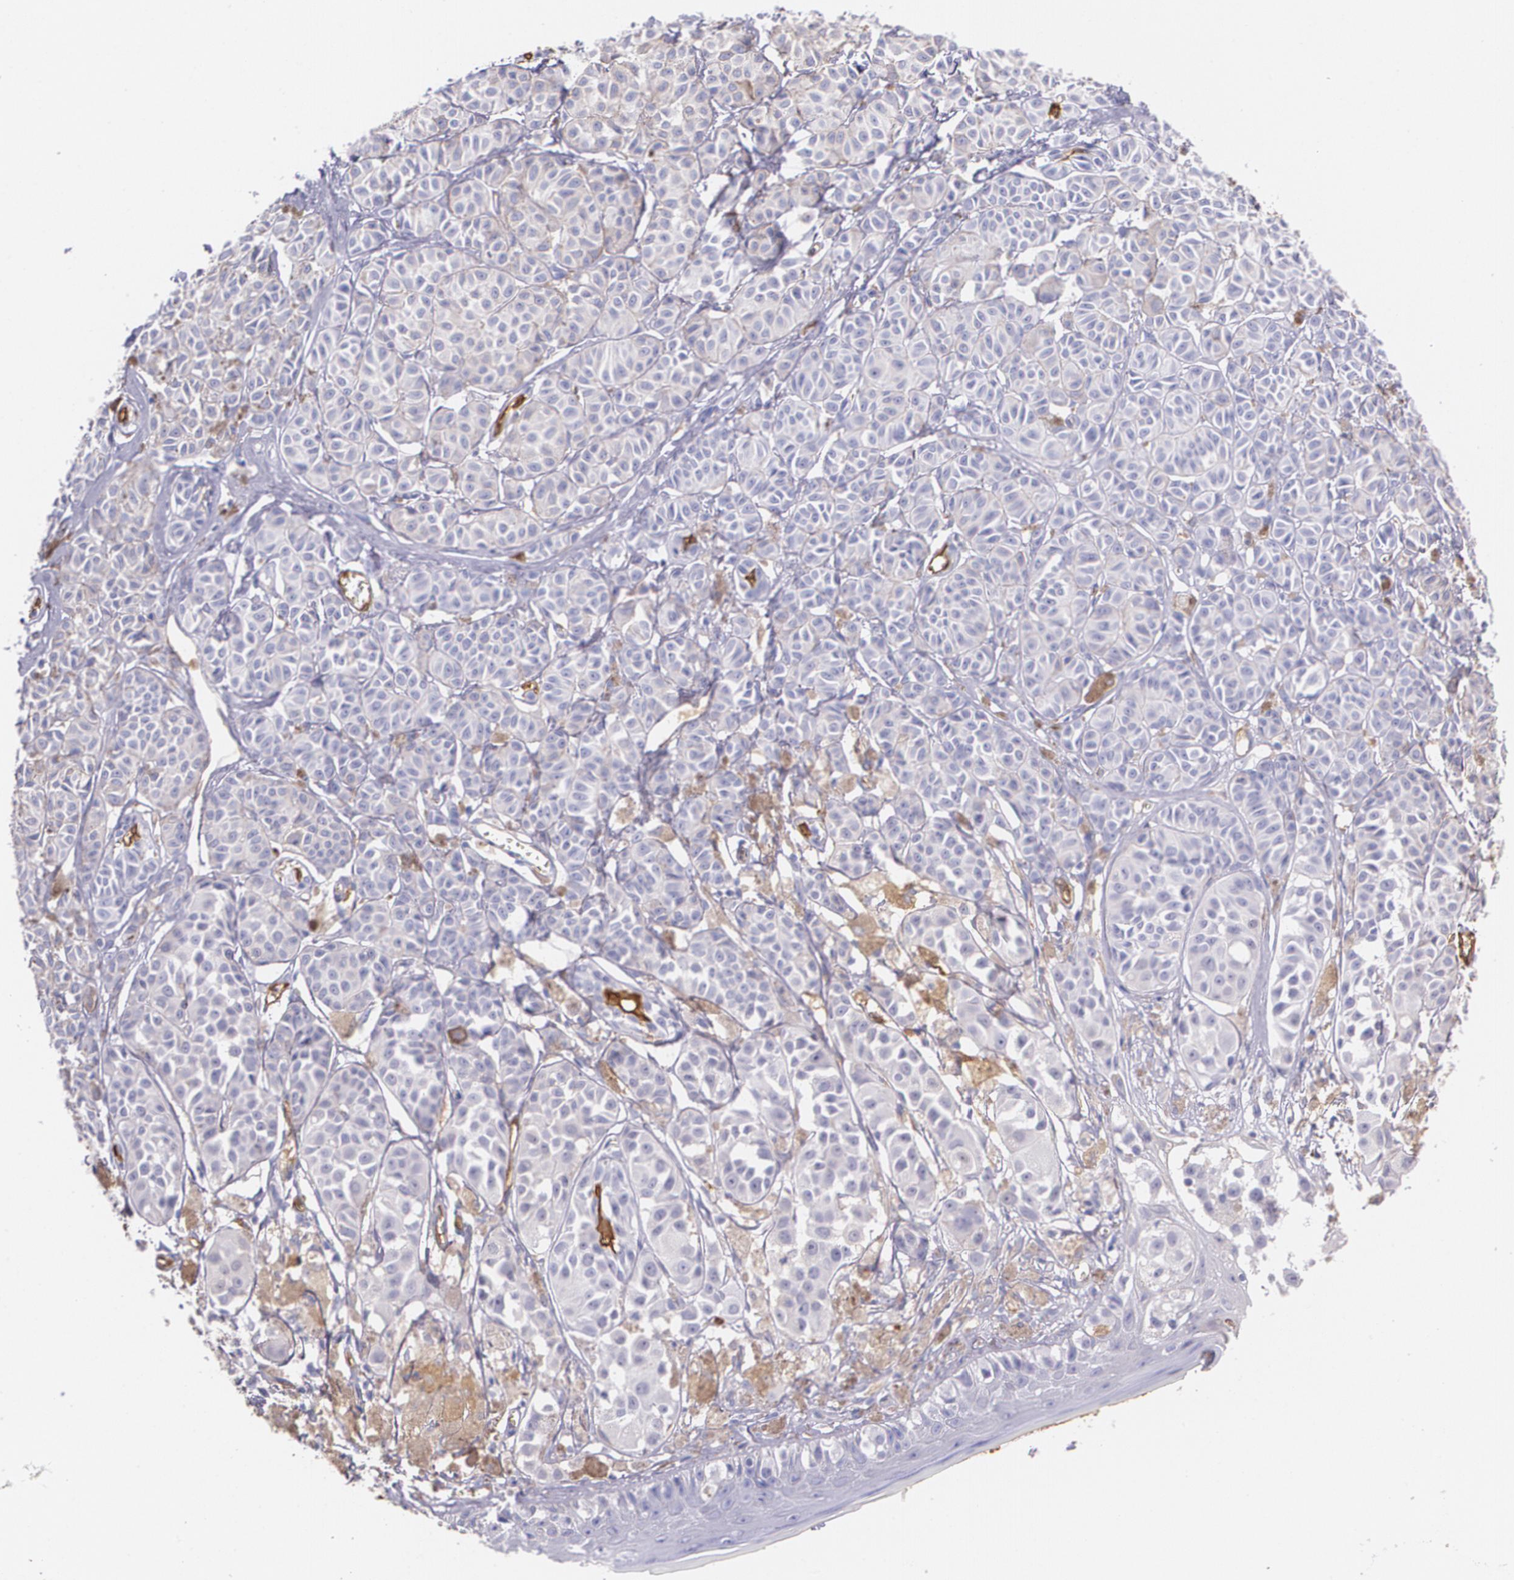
{"staining": {"intensity": "negative", "quantity": "none", "location": "none"}, "tissue": "melanoma", "cell_type": "Tumor cells", "image_type": "cancer", "snomed": [{"axis": "morphology", "description": "Malignant melanoma, NOS"}, {"axis": "topography", "description": "Skin"}], "caption": "Tumor cells show no significant protein positivity in melanoma. (DAB (3,3'-diaminobenzidine) immunohistochemistry (IHC) with hematoxylin counter stain).", "gene": "MMP2", "patient": {"sex": "male", "age": 76}}